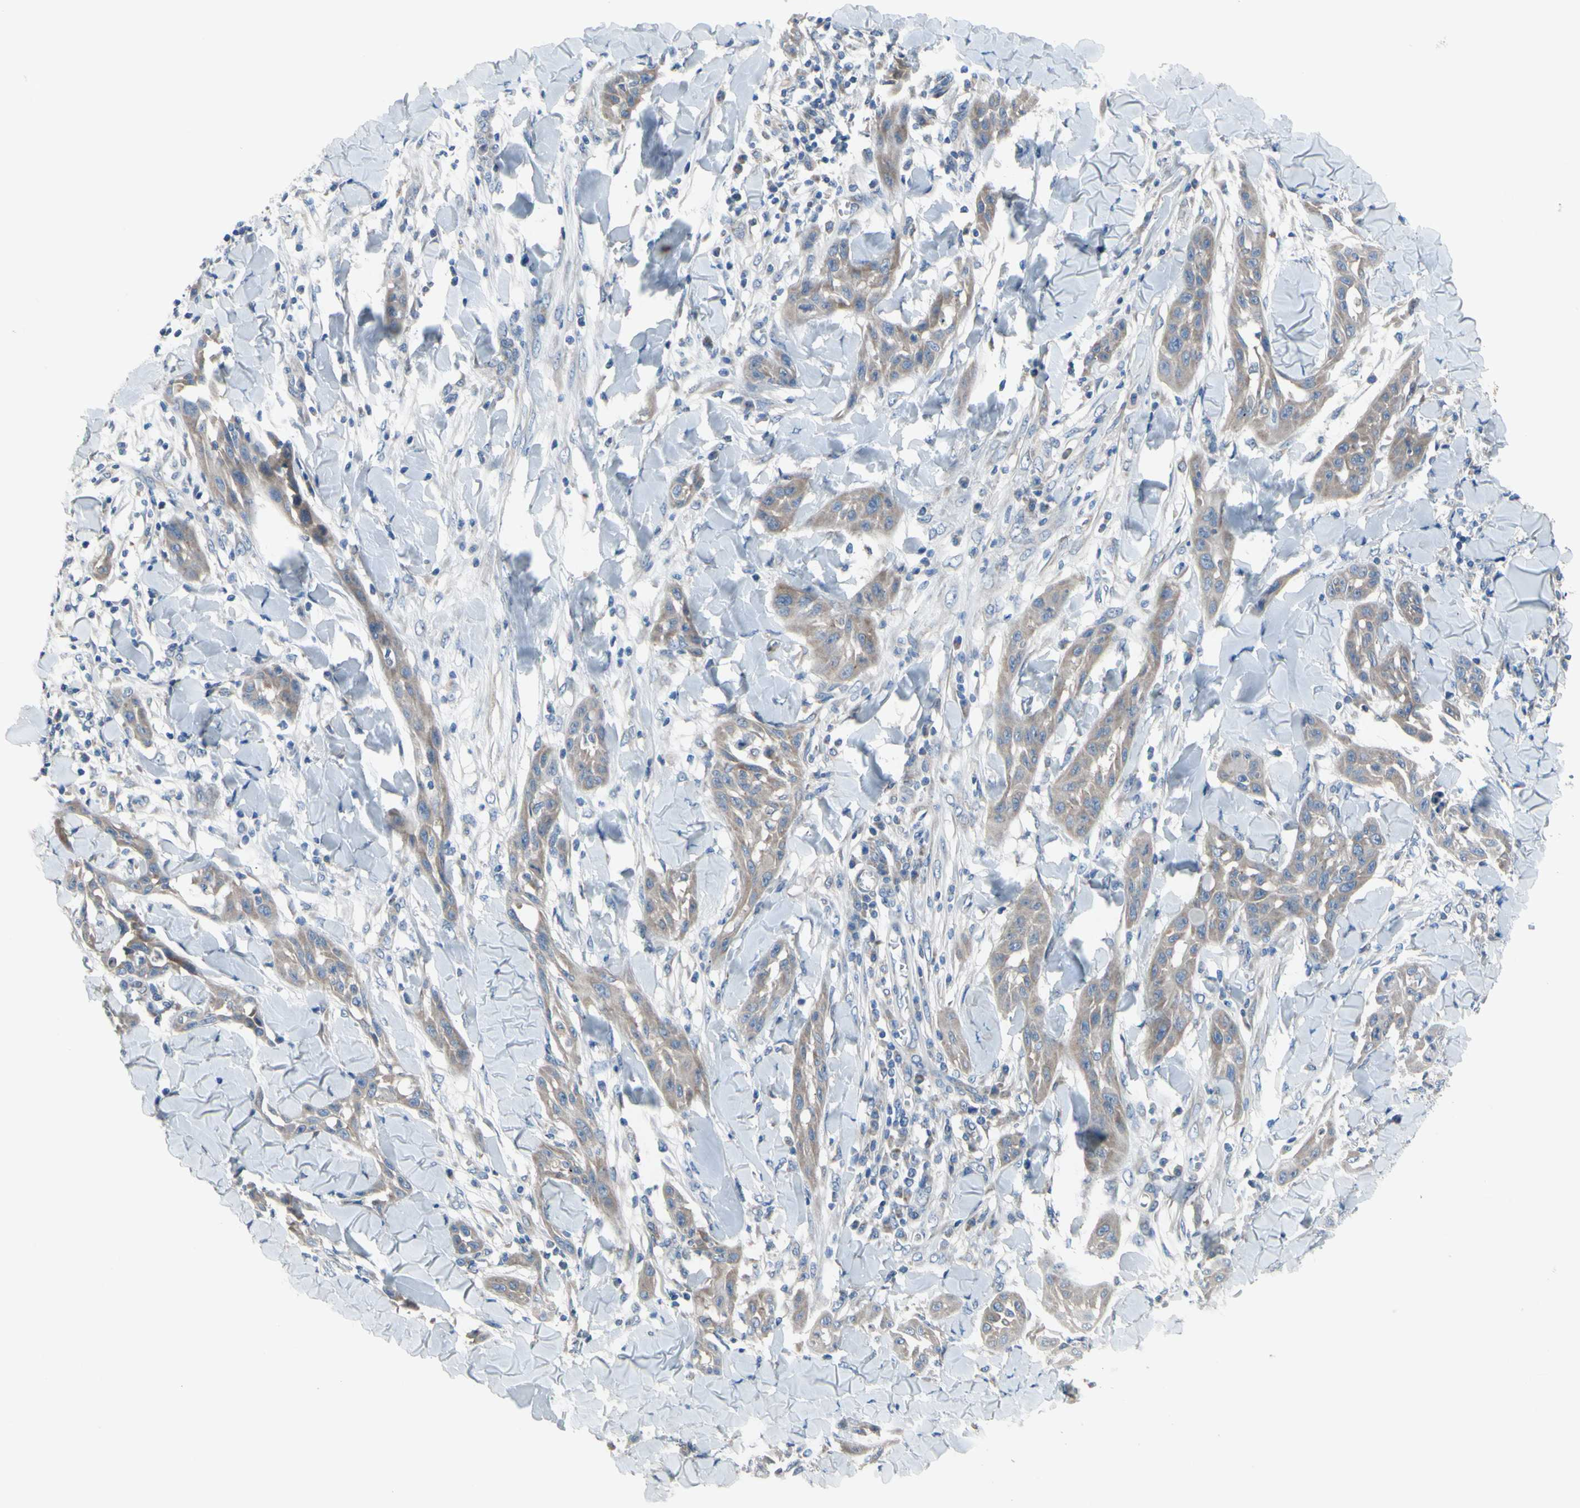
{"staining": {"intensity": "weak", "quantity": ">75%", "location": "cytoplasmic/membranous"}, "tissue": "skin cancer", "cell_type": "Tumor cells", "image_type": "cancer", "snomed": [{"axis": "morphology", "description": "Squamous cell carcinoma, NOS"}, {"axis": "topography", "description": "Skin"}], "caption": "Brown immunohistochemical staining in human skin squamous cell carcinoma shows weak cytoplasmic/membranous positivity in about >75% of tumor cells.", "gene": "GRAMD2B", "patient": {"sex": "male", "age": 24}}